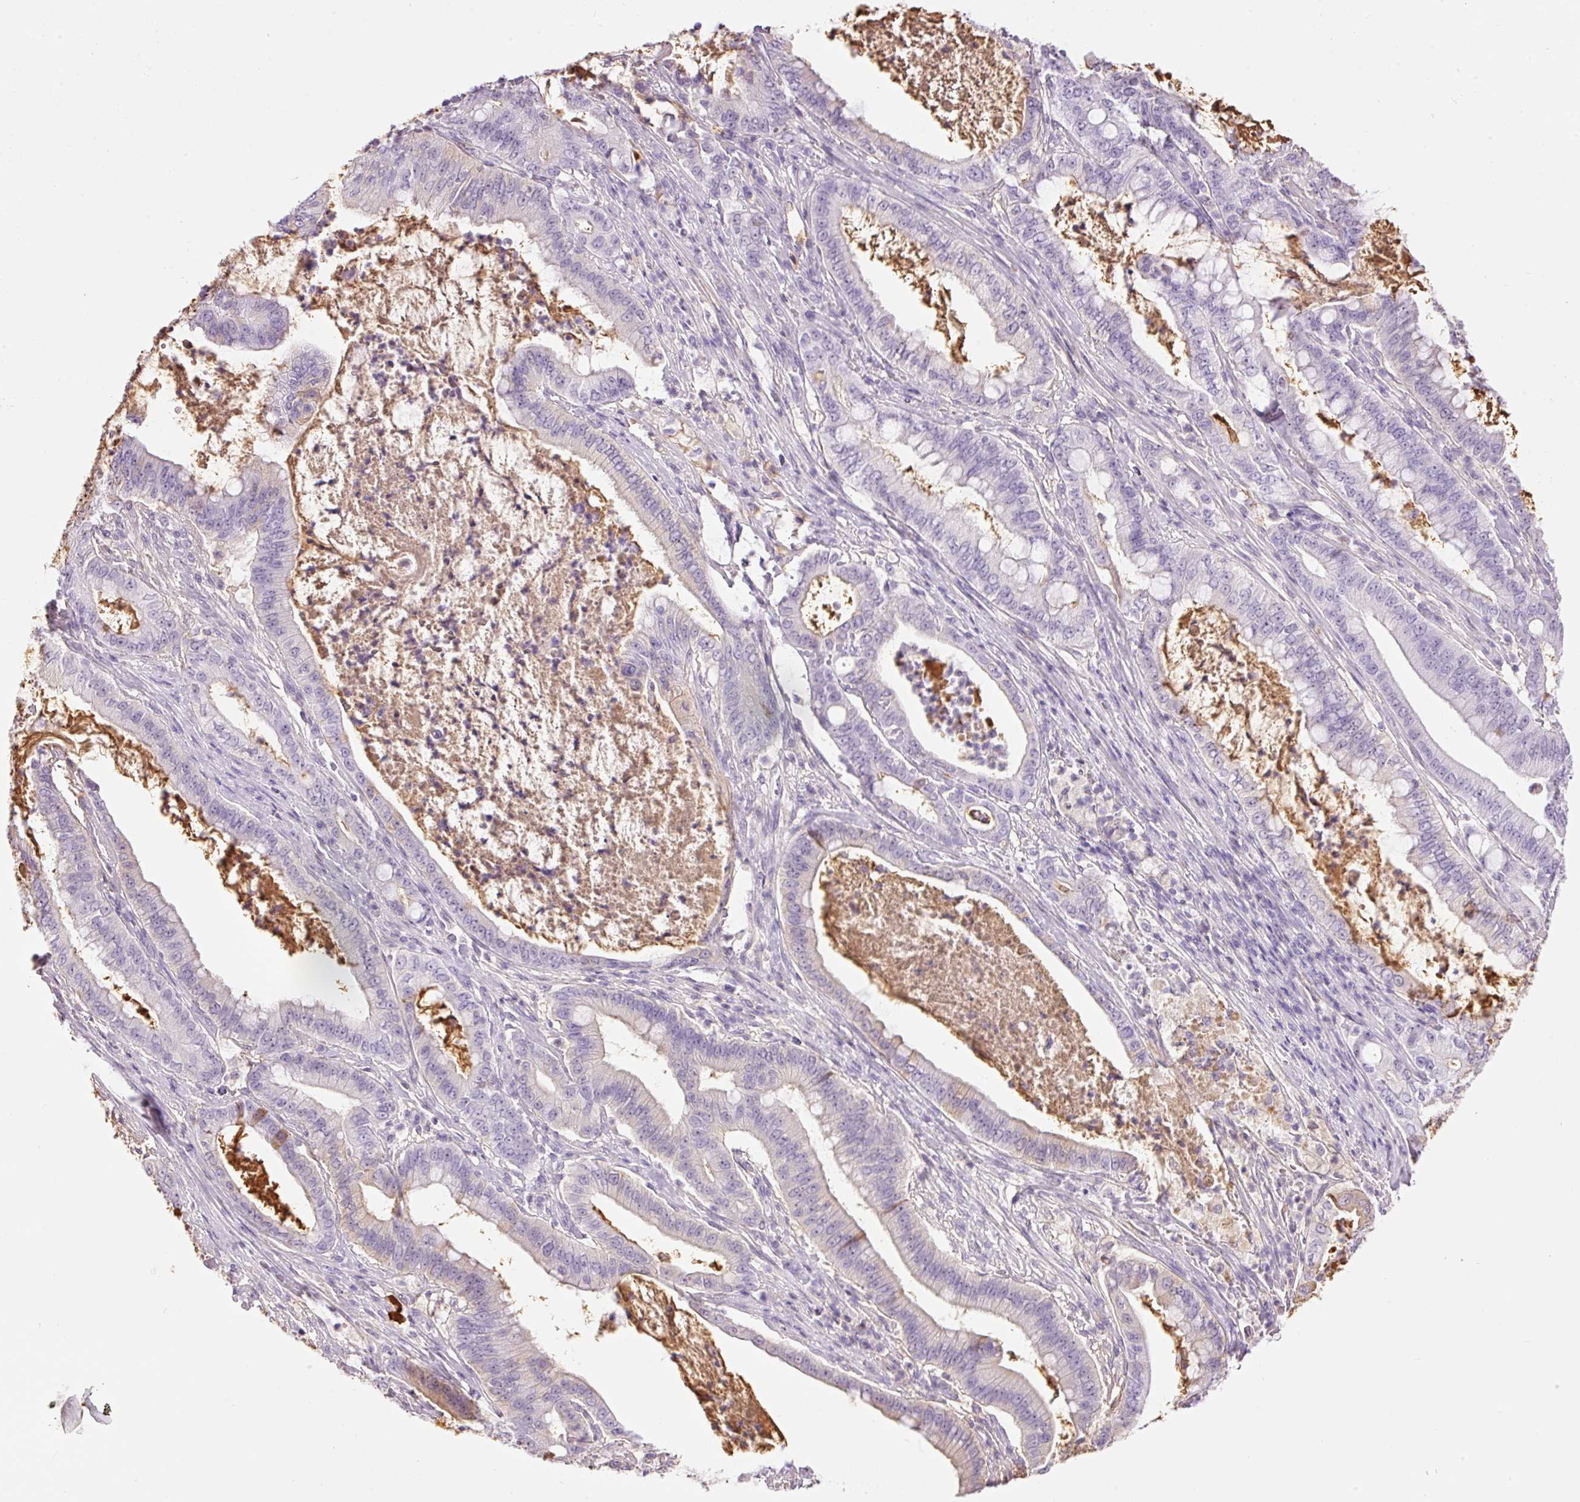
{"staining": {"intensity": "moderate", "quantity": "<25%", "location": "cytoplasmic/membranous"}, "tissue": "pancreatic cancer", "cell_type": "Tumor cells", "image_type": "cancer", "snomed": [{"axis": "morphology", "description": "Adenocarcinoma, NOS"}, {"axis": "topography", "description": "Pancreas"}], "caption": "Tumor cells reveal low levels of moderate cytoplasmic/membranous staining in about <25% of cells in pancreatic adenocarcinoma.", "gene": "PRPF38B", "patient": {"sex": "male", "age": 71}}